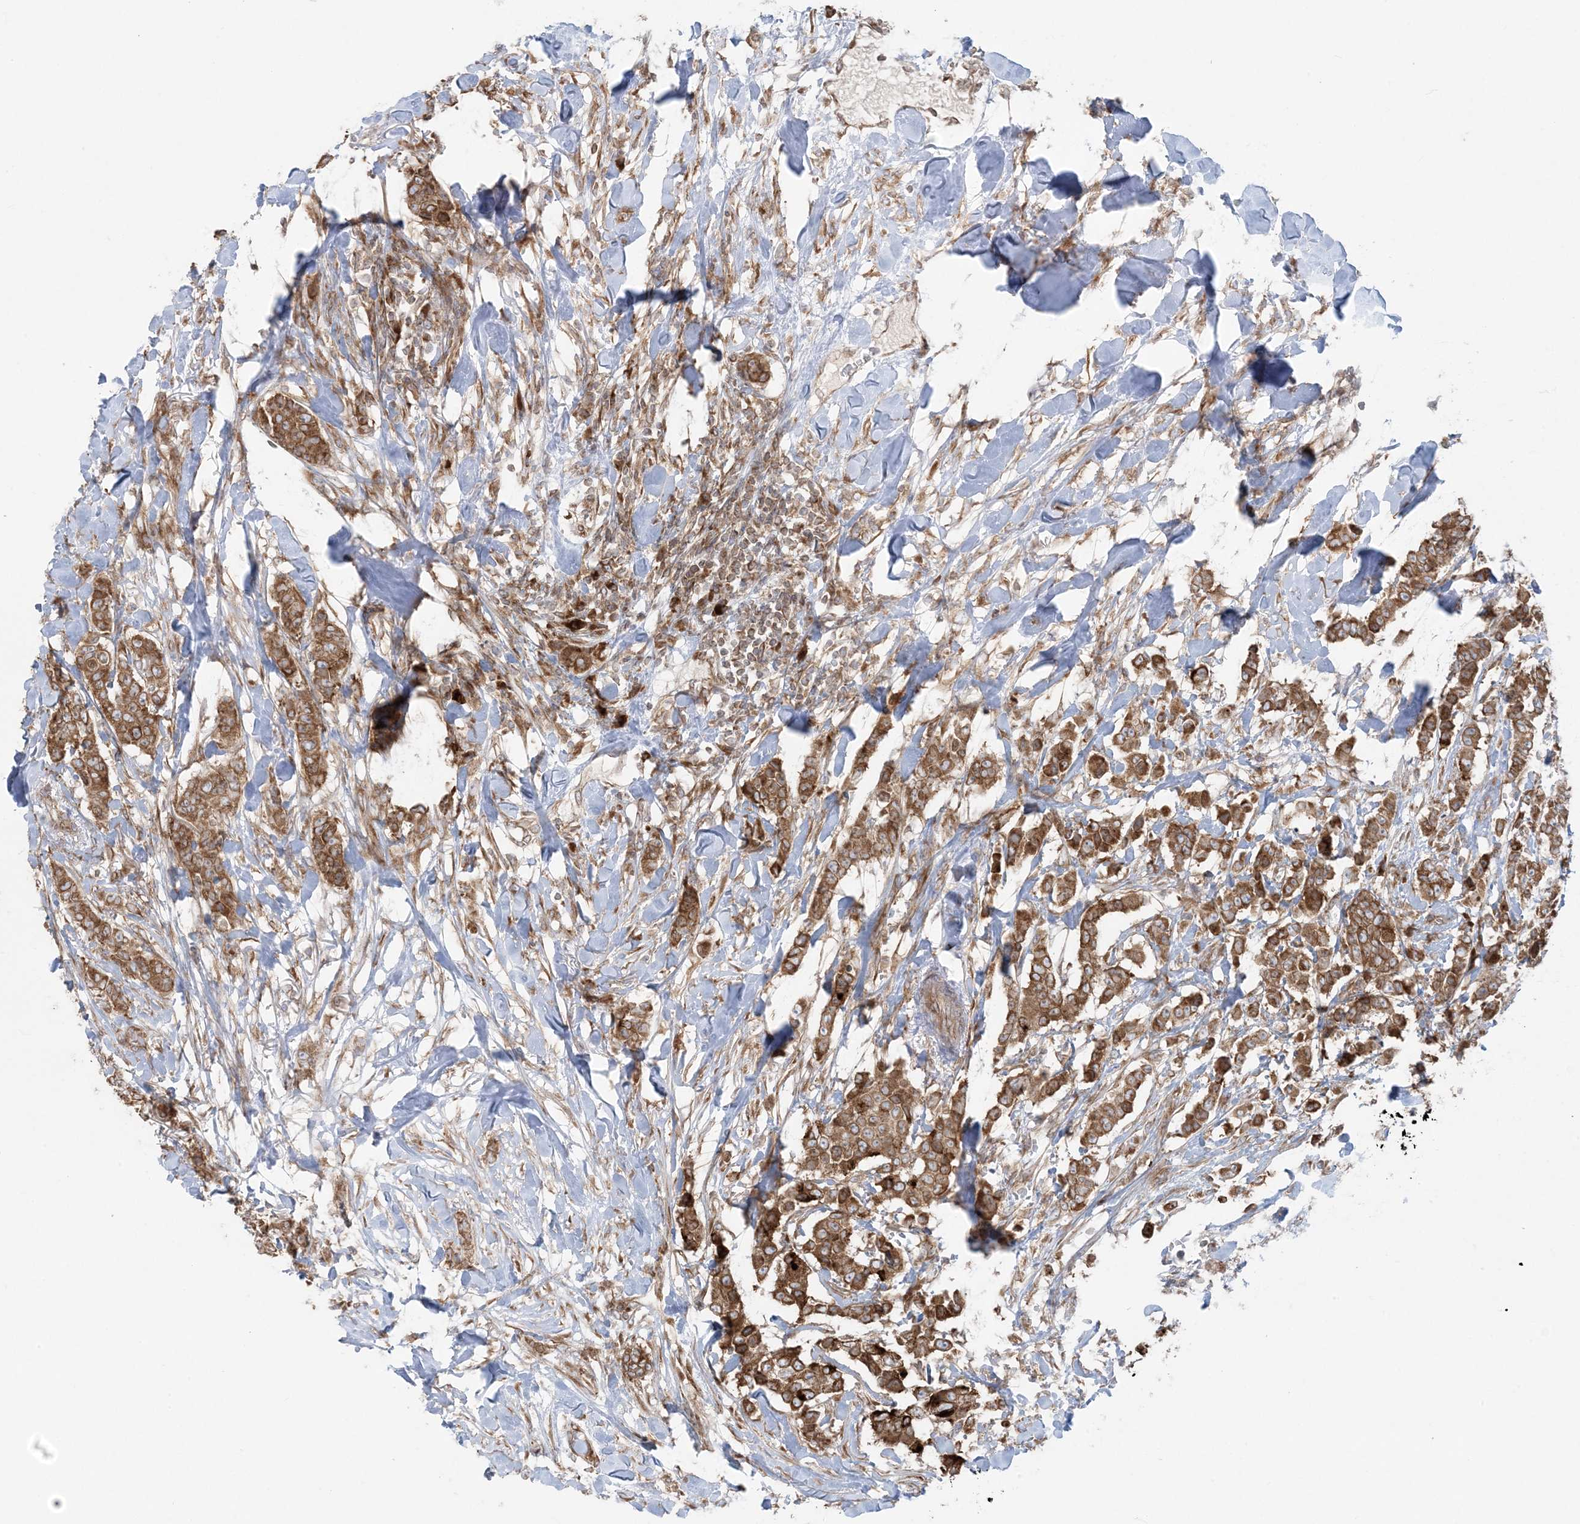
{"staining": {"intensity": "moderate", "quantity": ">75%", "location": "cytoplasmic/membranous"}, "tissue": "breast cancer", "cell_type": "Tumor cells", "image_type": "cancer", "snomed": [{"axis": "morphology", "description": "Duct carcinoma"}, {"axis": "topography", "description": "Breast"}], "caption": "DAB (3,3'-diaminobenzidine) immunohistochemical staining of human breast cancer (infiltrating ductal carcinoma) shows moderate cytoplasmic/membranous protein expression in approximately >75% of tumor cells.", "gene": "UBXN4", "patient": {"sex": "female", "age": 40}}